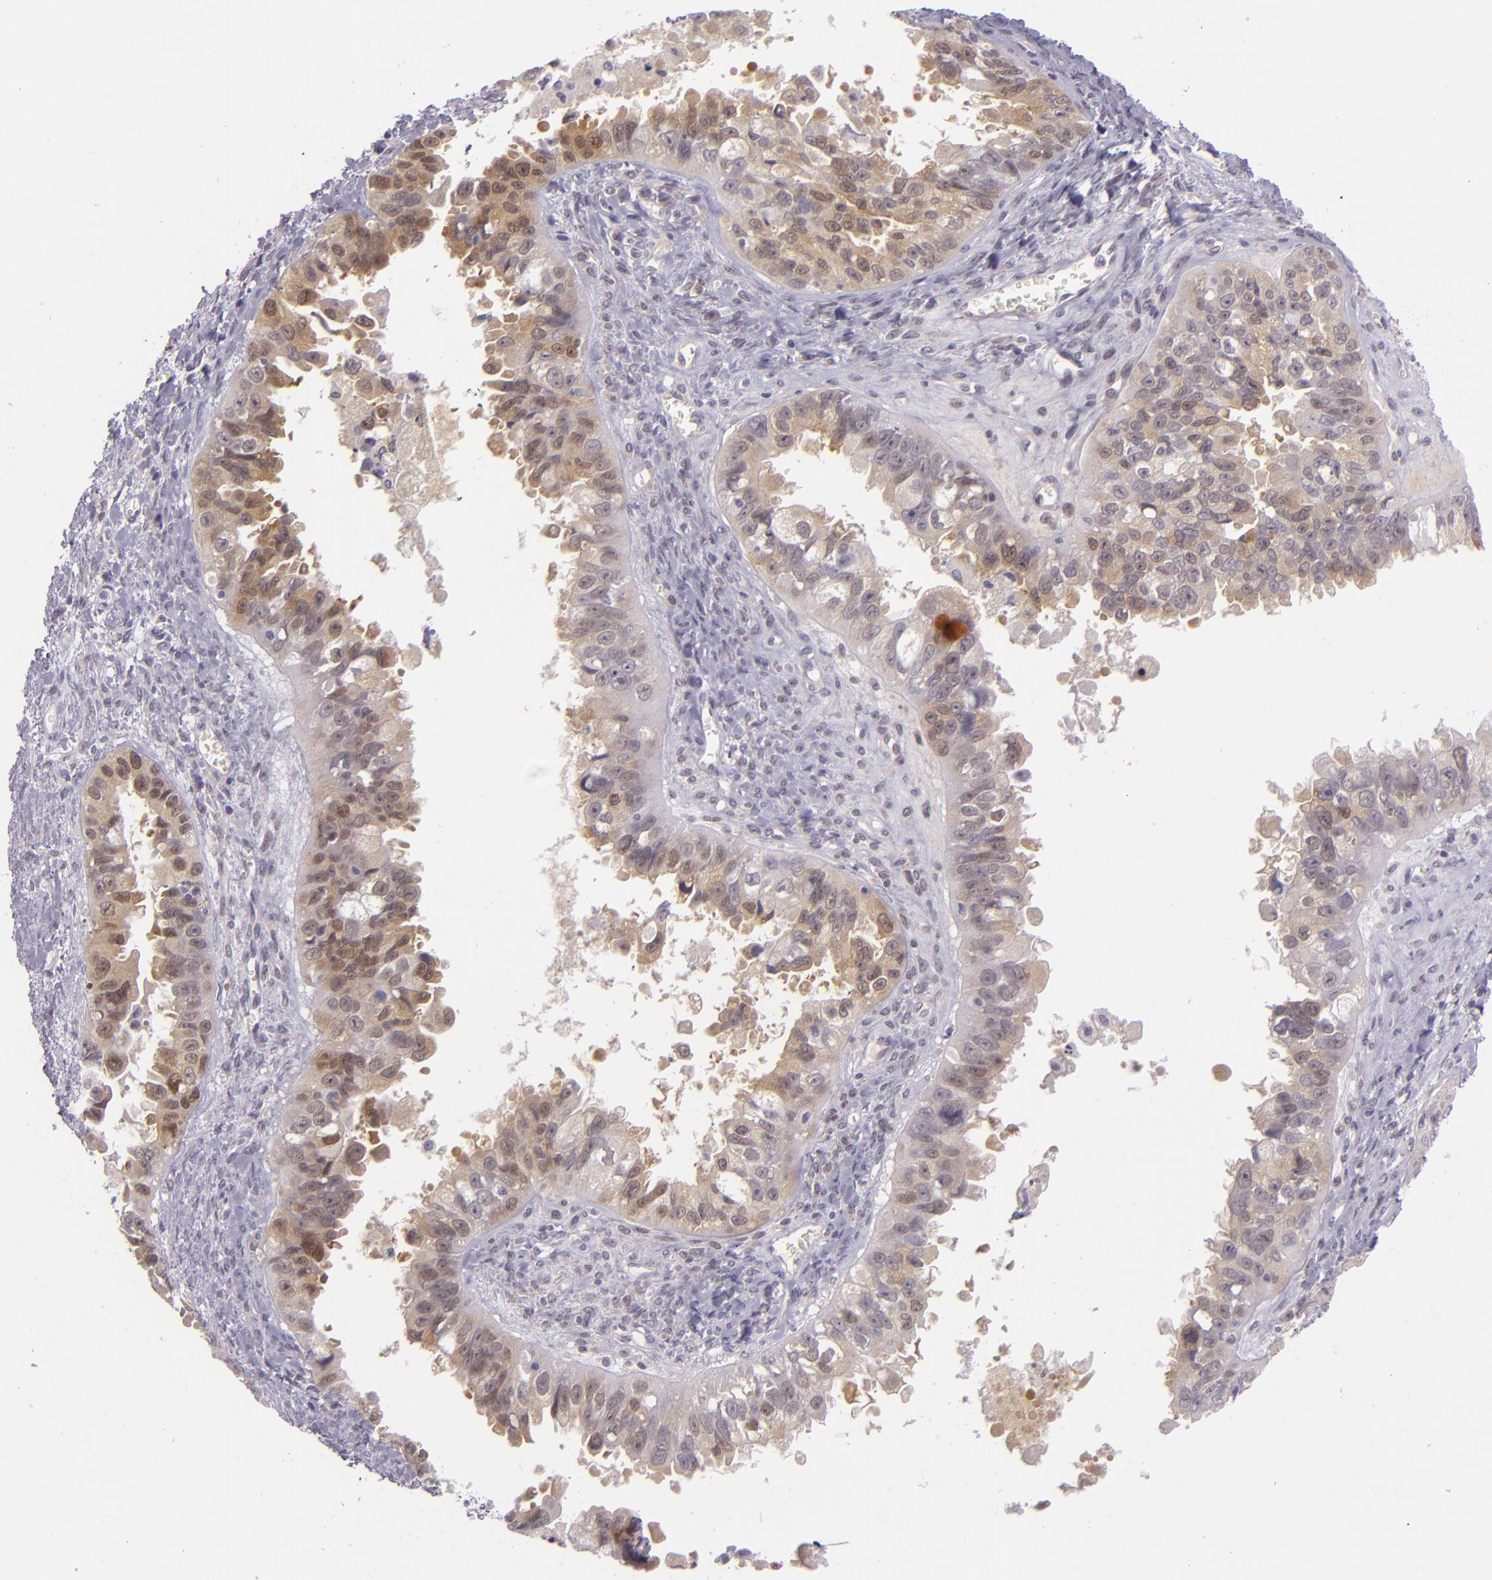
{"staining": {"intensity": "moderate", "quantity": "25%-75%", "location": "cytoplasmic/membranous,nuclear"}, "tissue": "ovarian cancer", "cell_type": "Tumor cells", "image_type": "cancer", "snomed": [{"axis": "morphology", "description": "Carcinoma, endometroid"}, {"axis": "topography", "description": "Ovary"}], "caption": "A brown stain labels moderate cytoplasmic/membranous and nuclear staining of a protein in human endometroid carcinoma (ovarian) tumor cells. (brown staining indicates protein expression, while blue staining denotes nuclei).", "gene": "CSE1L", "patient": {"sex": "female", "age": 85}}